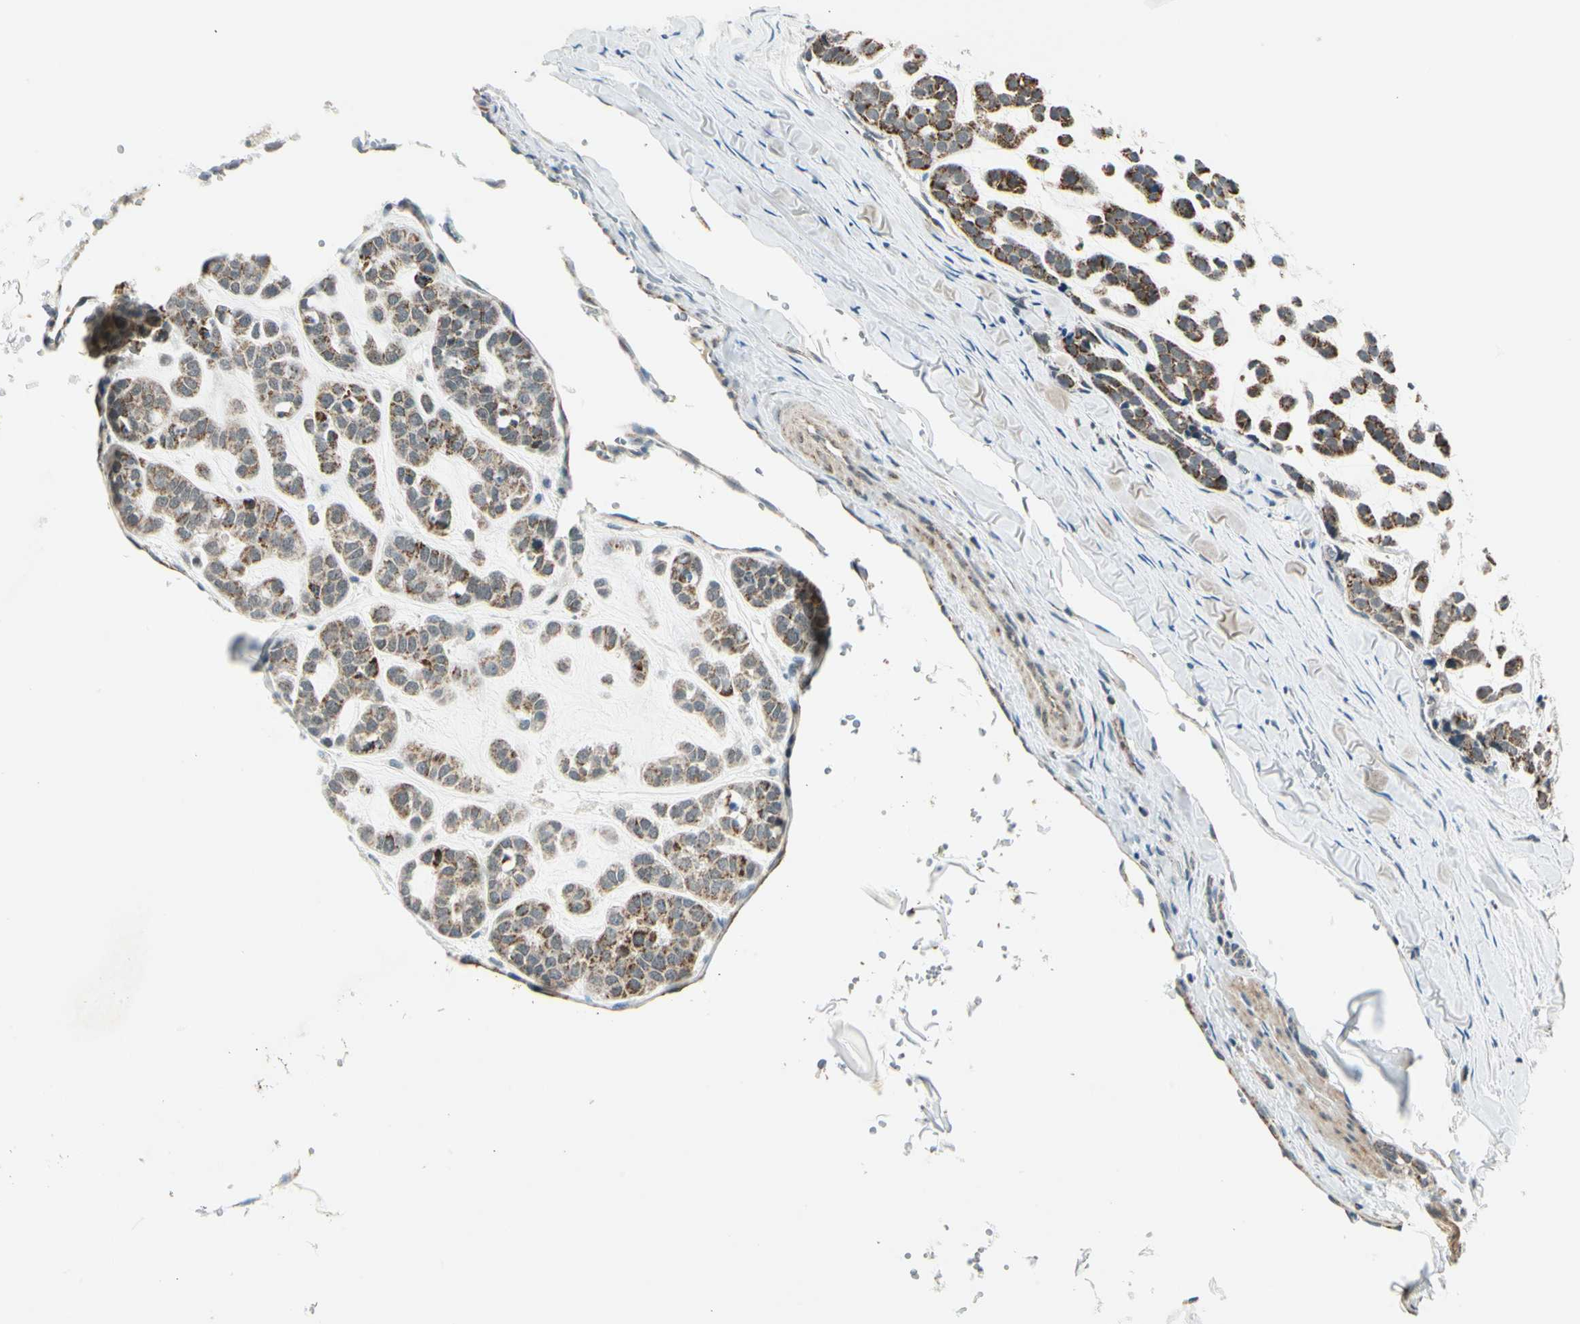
{"staining": {"intensity": "moderate", "quantity": "25%-75%", "location": "cytoplasmic/membranous"}, "tissue": "head and neck cancer", "cell_type": "Tumor cells", "image_type": "cancer", "snomed": [{"axis": "morphology", "description": "Adenocarcinoma, NOS"}, {"axis": "morphology", "description": "Adenoma, NOS"}, {"axis": "topography", "description": "Head-Neck"}], "caption": "Immunohistochemistry of head and neck cancer (adenocarcinoma) demonstrates medium levels of moderate cytoplasmic/membranous expression in approximately 25%-75% of tumor cells.", "gene": "KHDC4", "patient": {"sex": "female", "age": 55}}